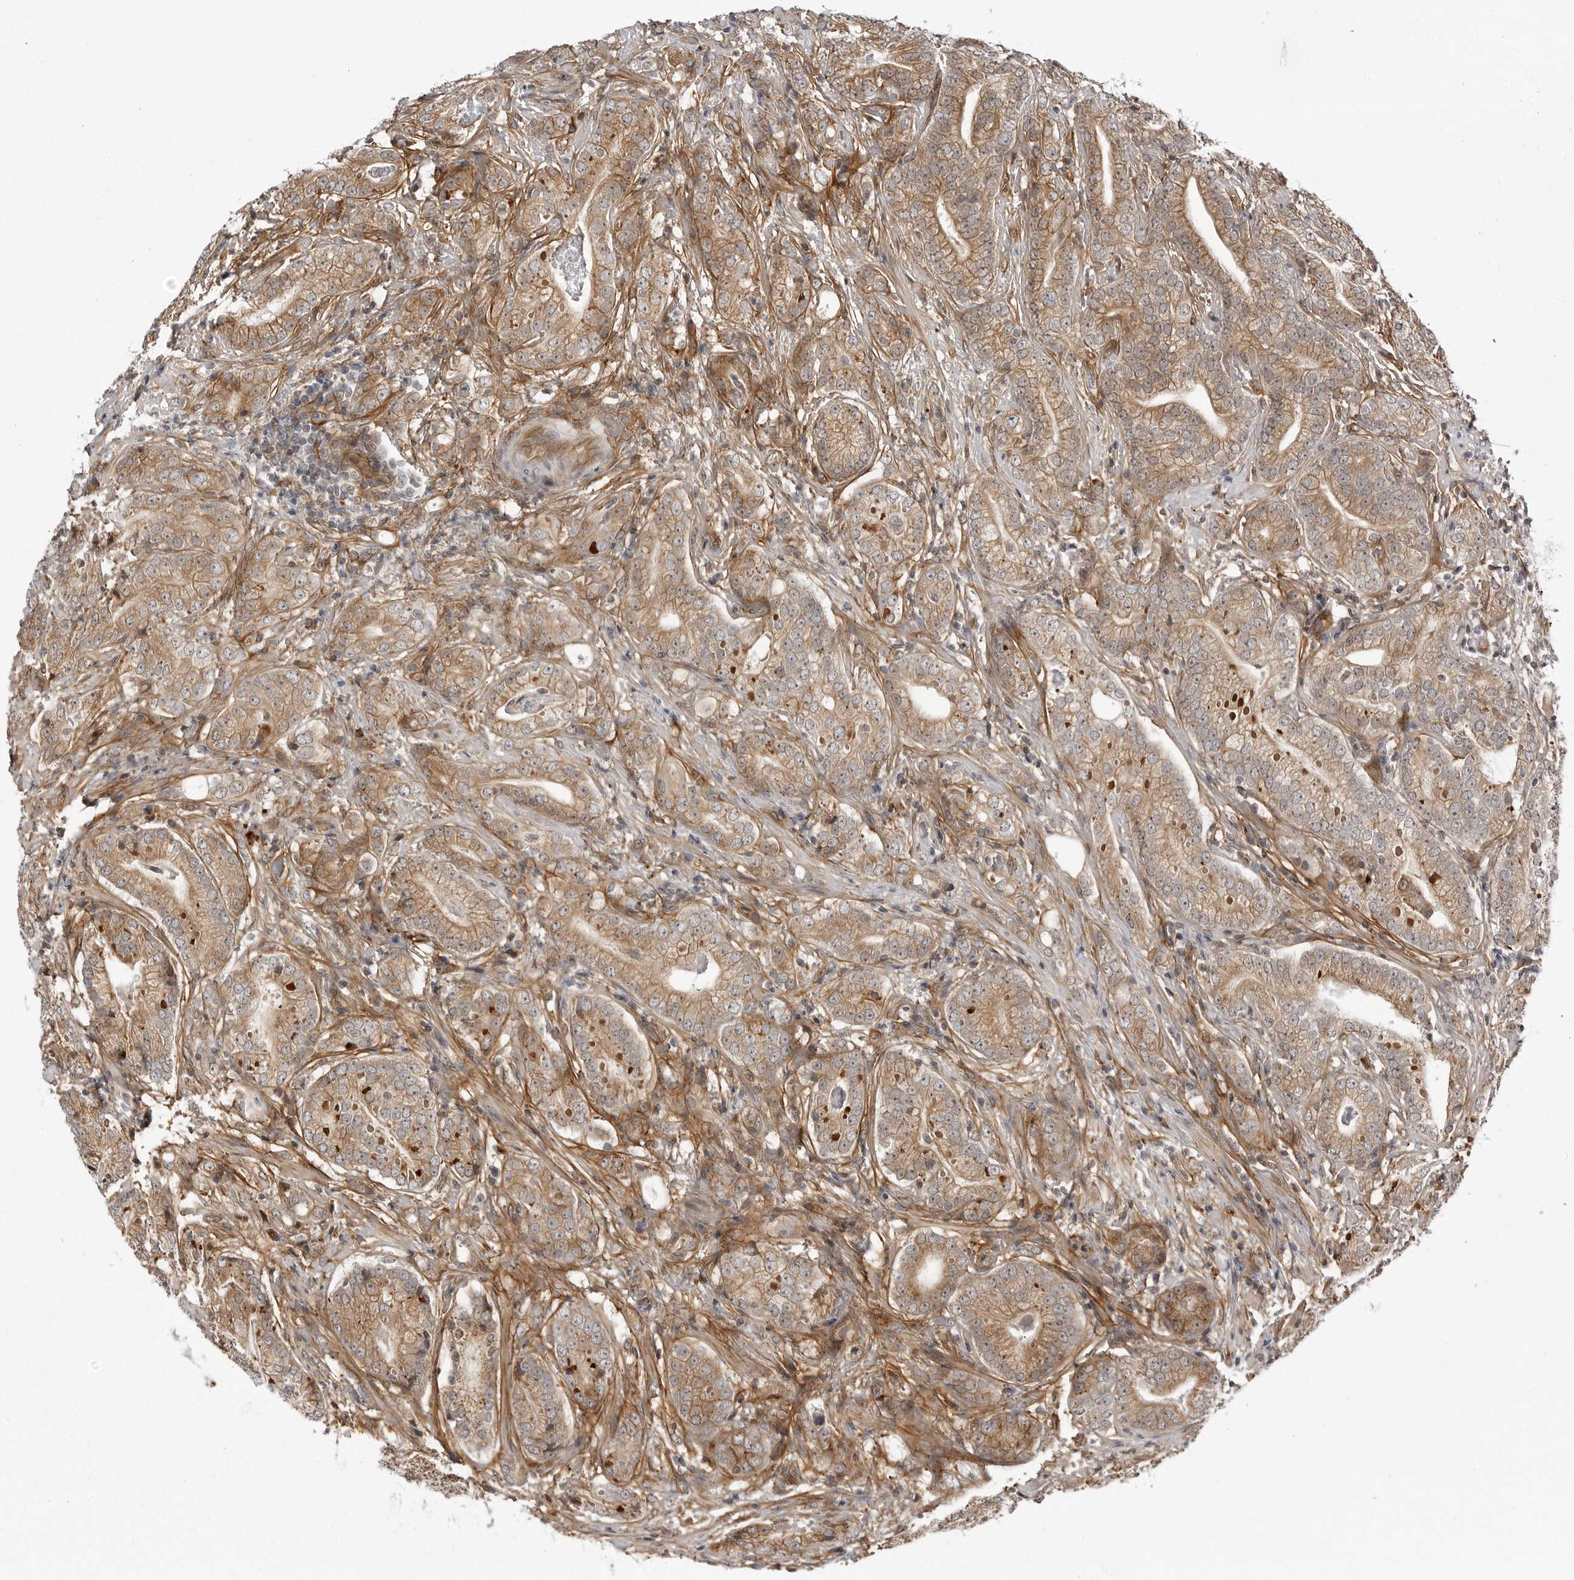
{"staining": {"intensity": "moderate", "quantity": ">75%", "location": "cytoplasmic/membranous"}, "tissue": "prostate cancer", "cell_type": "Tumor cells", "image_type": "cancer", "snomed": [{"axis": "morphology", "description": "Adenocarcinoma, High grade"}, {"axis": "topography", "description": "Prostate"}], "caption": "A high-resolution micrograph shows immunohistochemistry (IHC) staining of adenocarcinoma (high-grade) (prostate), which displays moderate cytoplasmic/membranous expression in about >75% of tumor cells.", "gene": "ARL5A", "patient": {"sex": "male", "age": 57}}